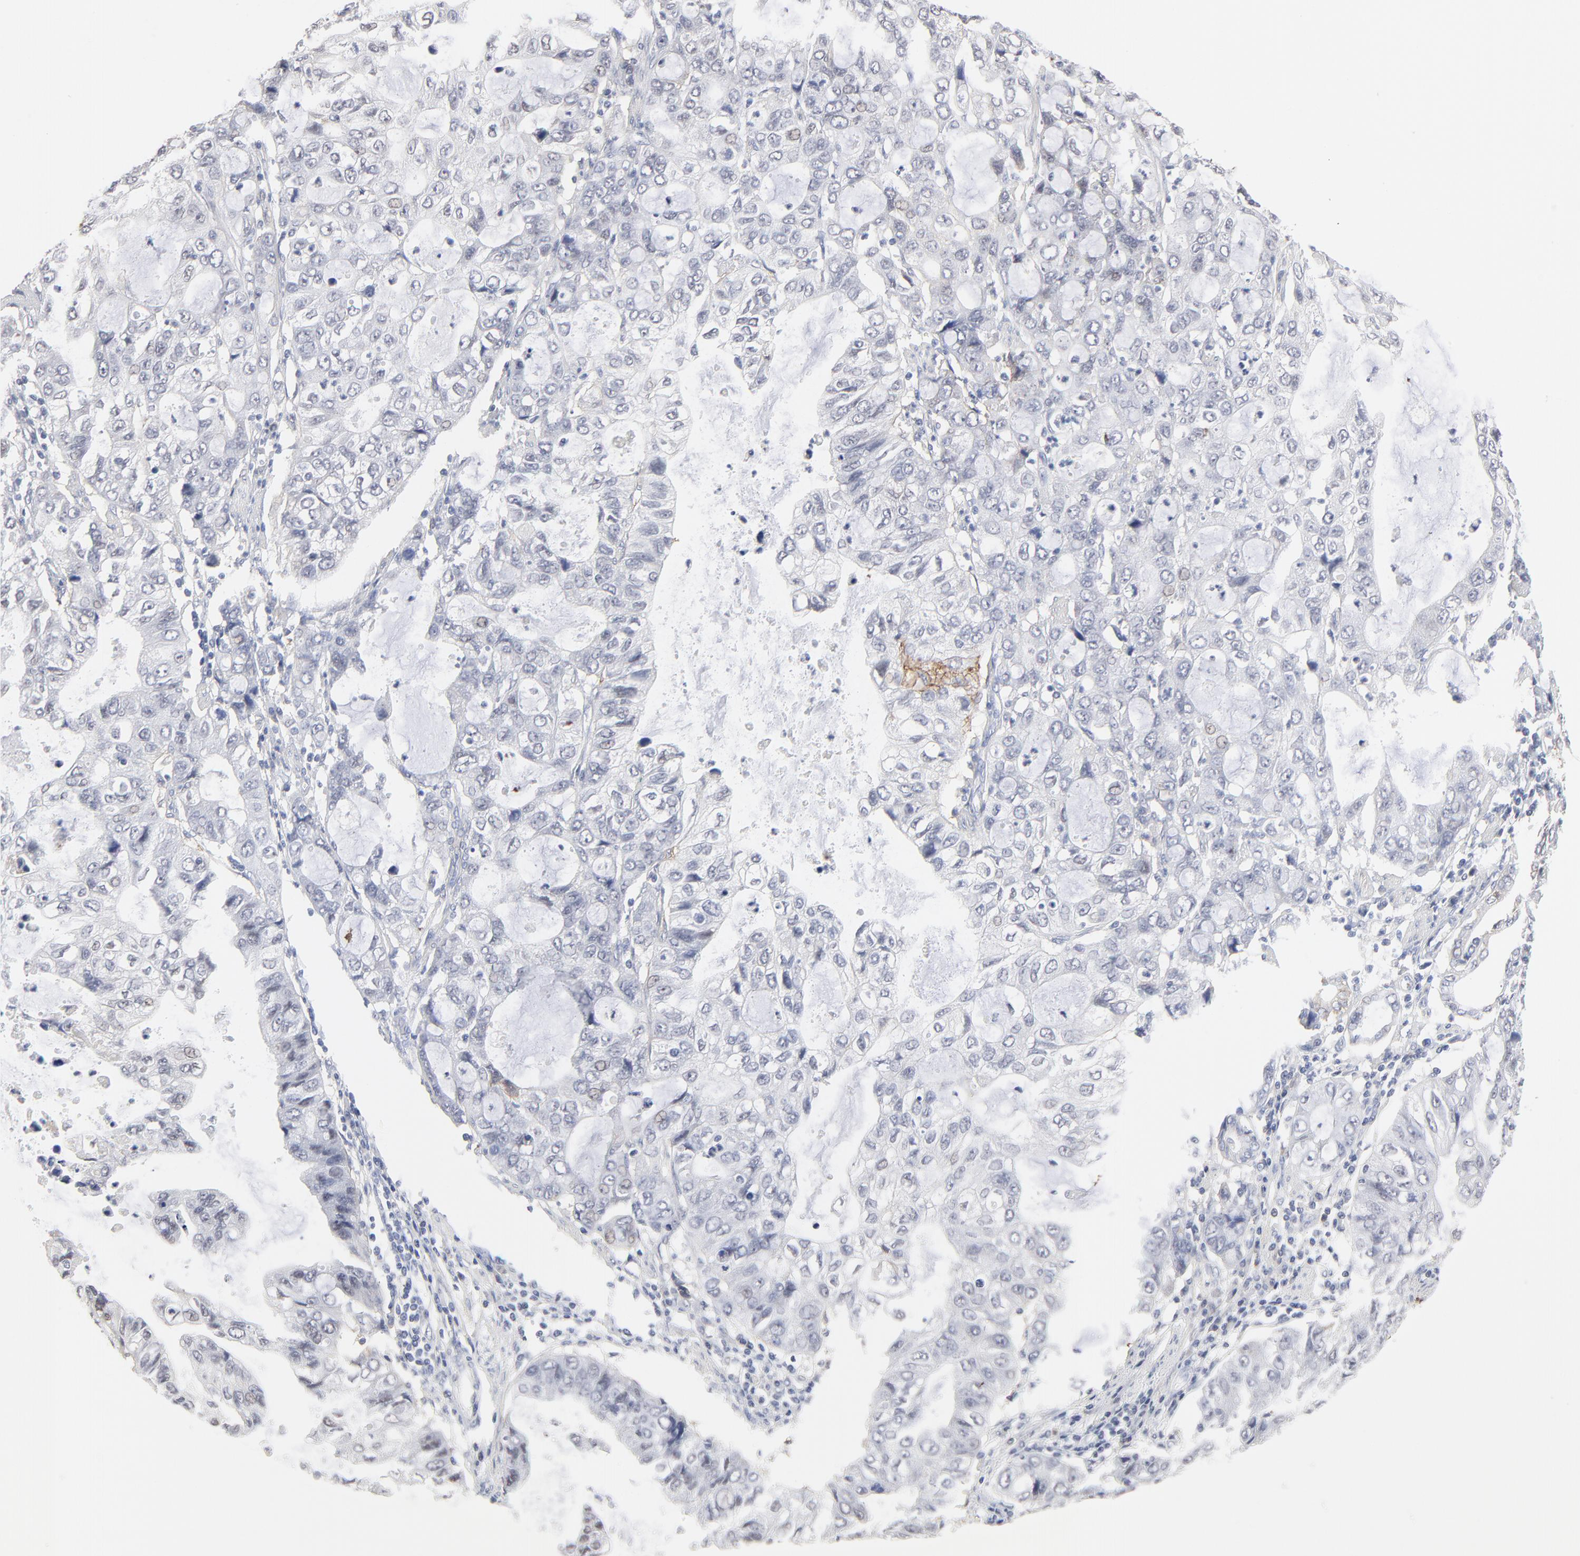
{"staining": {"intensity": "weak", "quantity": "<25%", "location": "cytoplasmic/membranous"}, "tissue": "stomach cancer", "cell_type": "Tumor cells", "image_type": "cancer", "snomed": [{"axis": "morphology", "description": "Adenocarcinoma, NOS"}, {"axis": "topography", "description": "Stomach, upper"}], "caption": "Tumor cells are negative for brown protein staining in stomach cancer (adenocarcinoma).", "gene": "SLC16A1", "patient": {"sex": "female", "age": 52}}